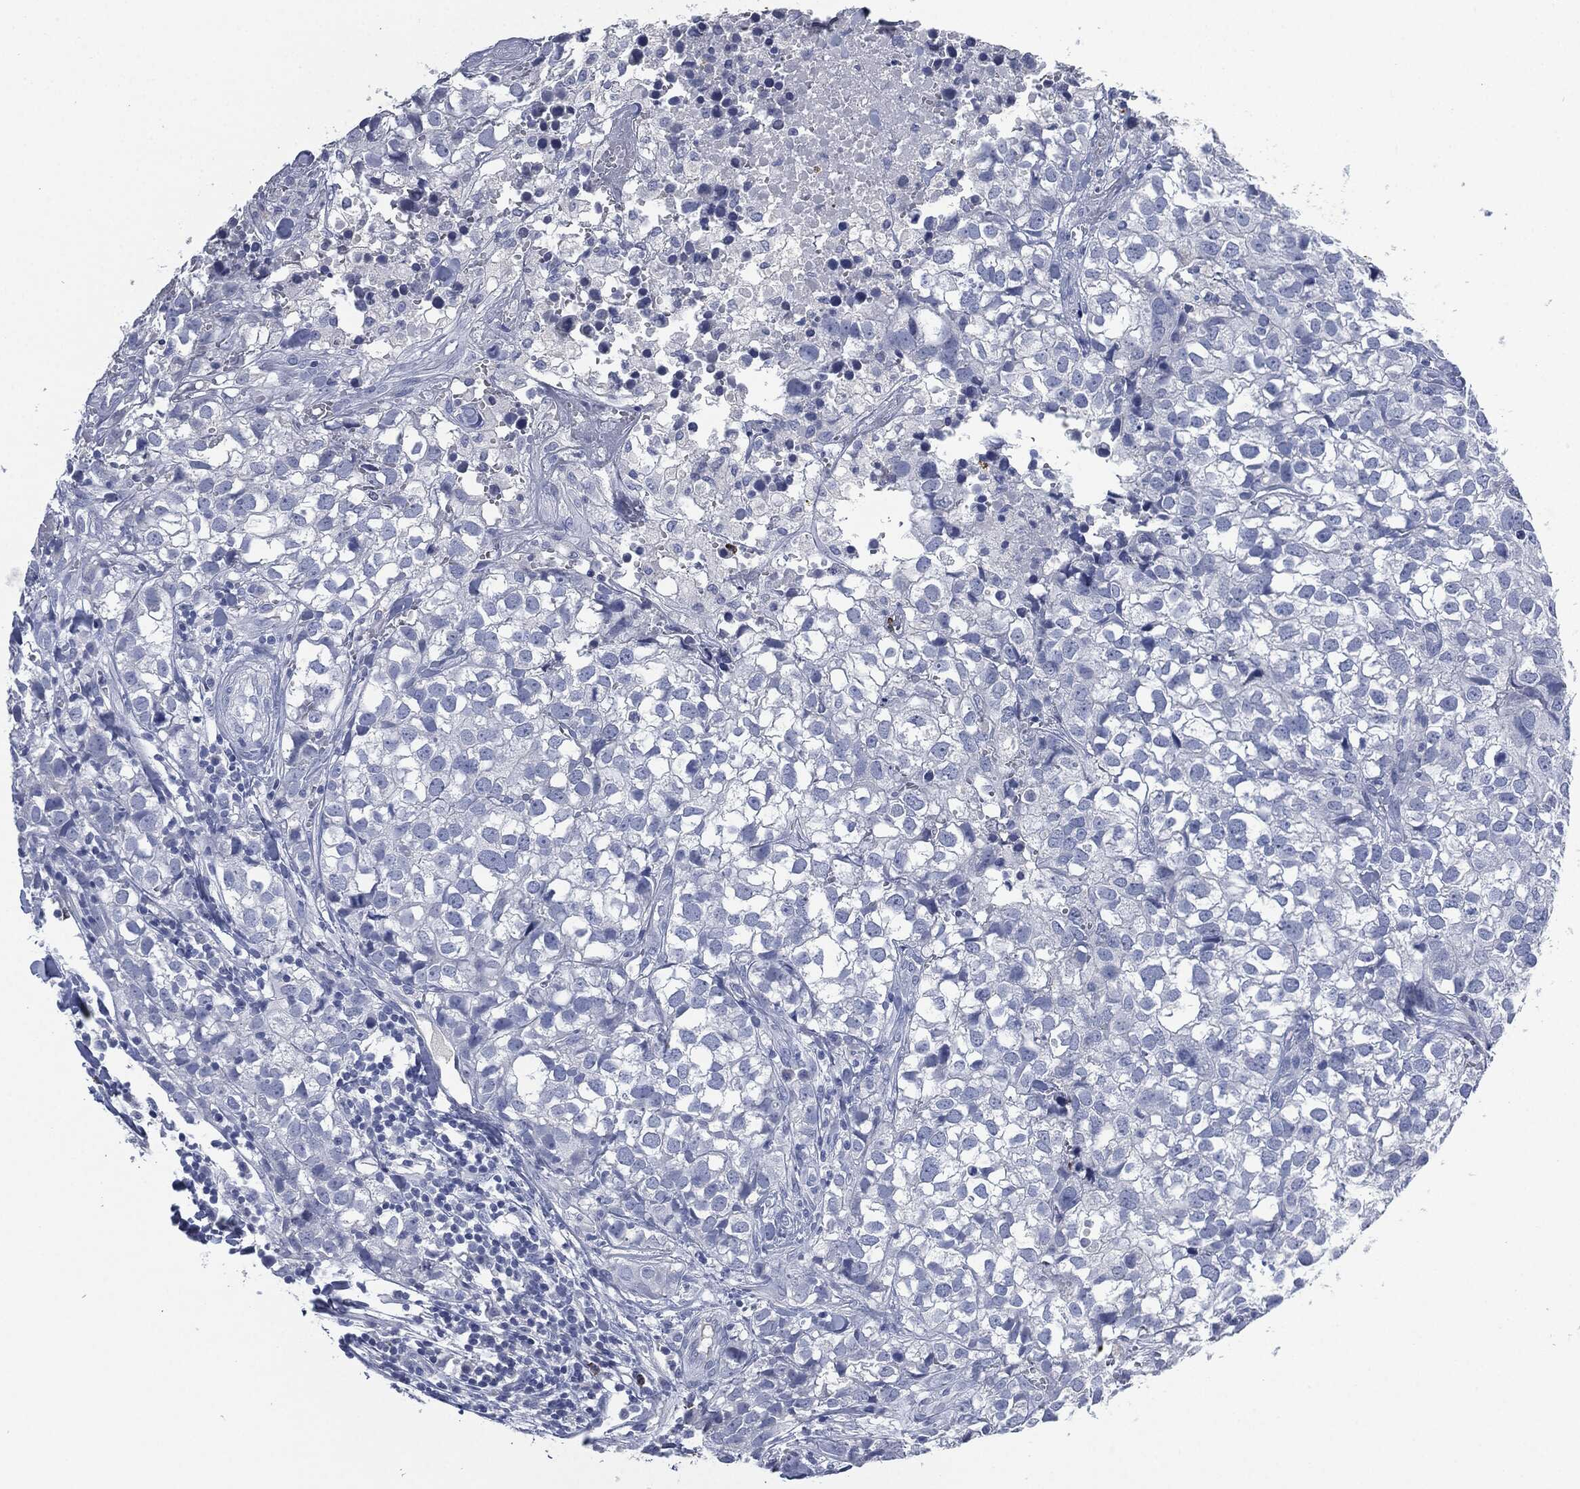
{"staining": {"intensity": "negative", "quantity": "none", "location": "none"}, "tissue": "breast cancer", "cell_type": "Tumor cells", "image_type": "cancer", "snomed": [{"axis": "morphology", "description": "Duct carcinoma"}, {"axis": "topography", "description": "Breast"}], "caption": "This micrograph is of breast cancer stained with IHC to label a protein in brown with the nuclei are counter-stained blue. There is no positivity in tumor cells.", "gene": "CEACAM8", "patient": {"sex": "female", "age": 30}}